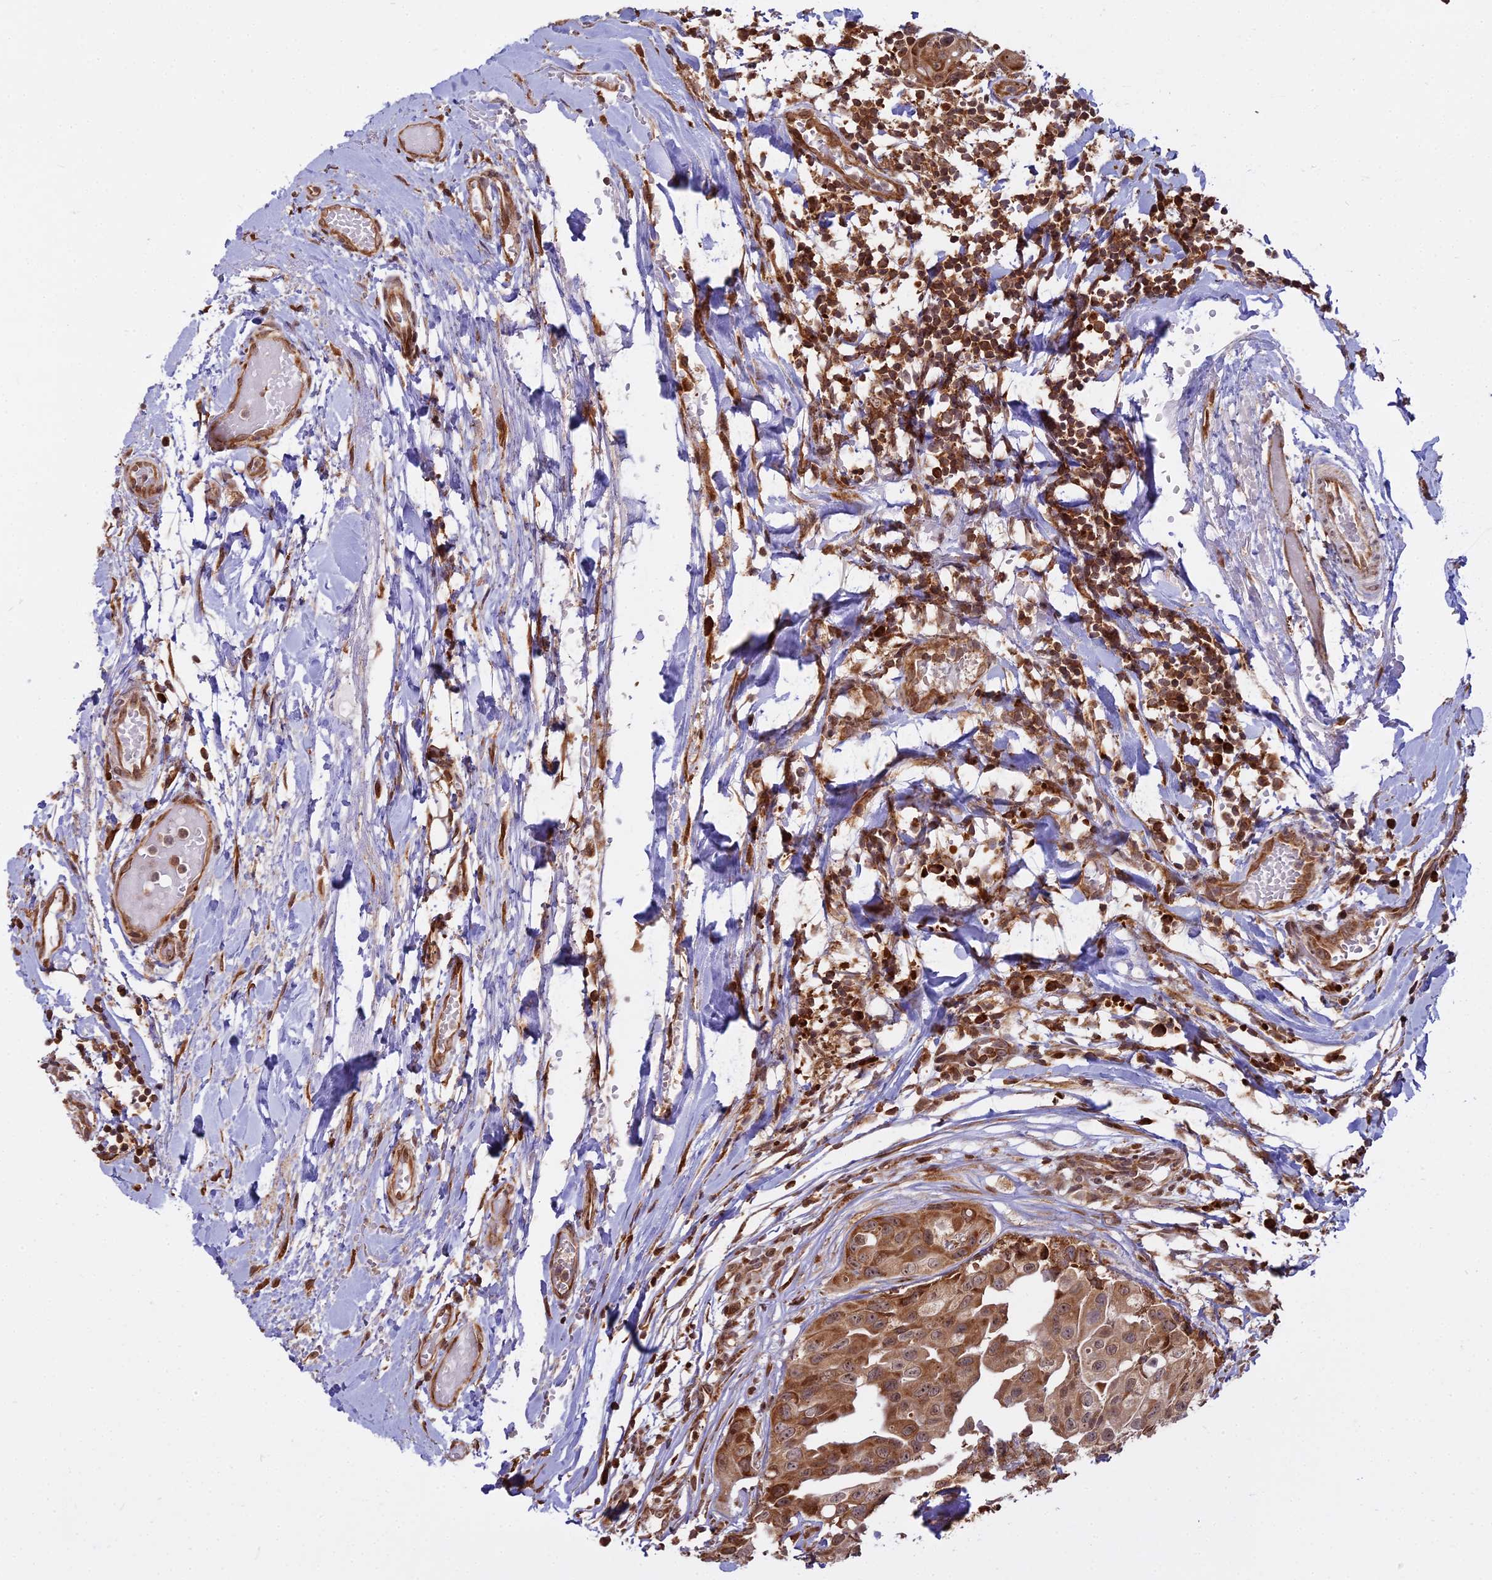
{"staining": {"intensity": "moderate", "quantity": ">75%", "location": "cytoplasmic/membranous"}, "tissue": "head and neck cancer", "cell_type": "Tumor cells", "image_type": "cancer", "snomed": [{"axis": "morphology", "description": "Adenocarcinoma, NOS"}, {"axis": "morphology", "description": "Adenocarcinoma, metastatic, NOS"}, {"axis": "topography", "description": "Head-Neck"}], "caption": "Head and neck cancer (adenocarcinoma) tissue exhibits moderate cytoplasmic/membranous staining in approximately >75% of tumor cells", "gene": "RPL26", "patient": {"sex": "male", "age": 75}}